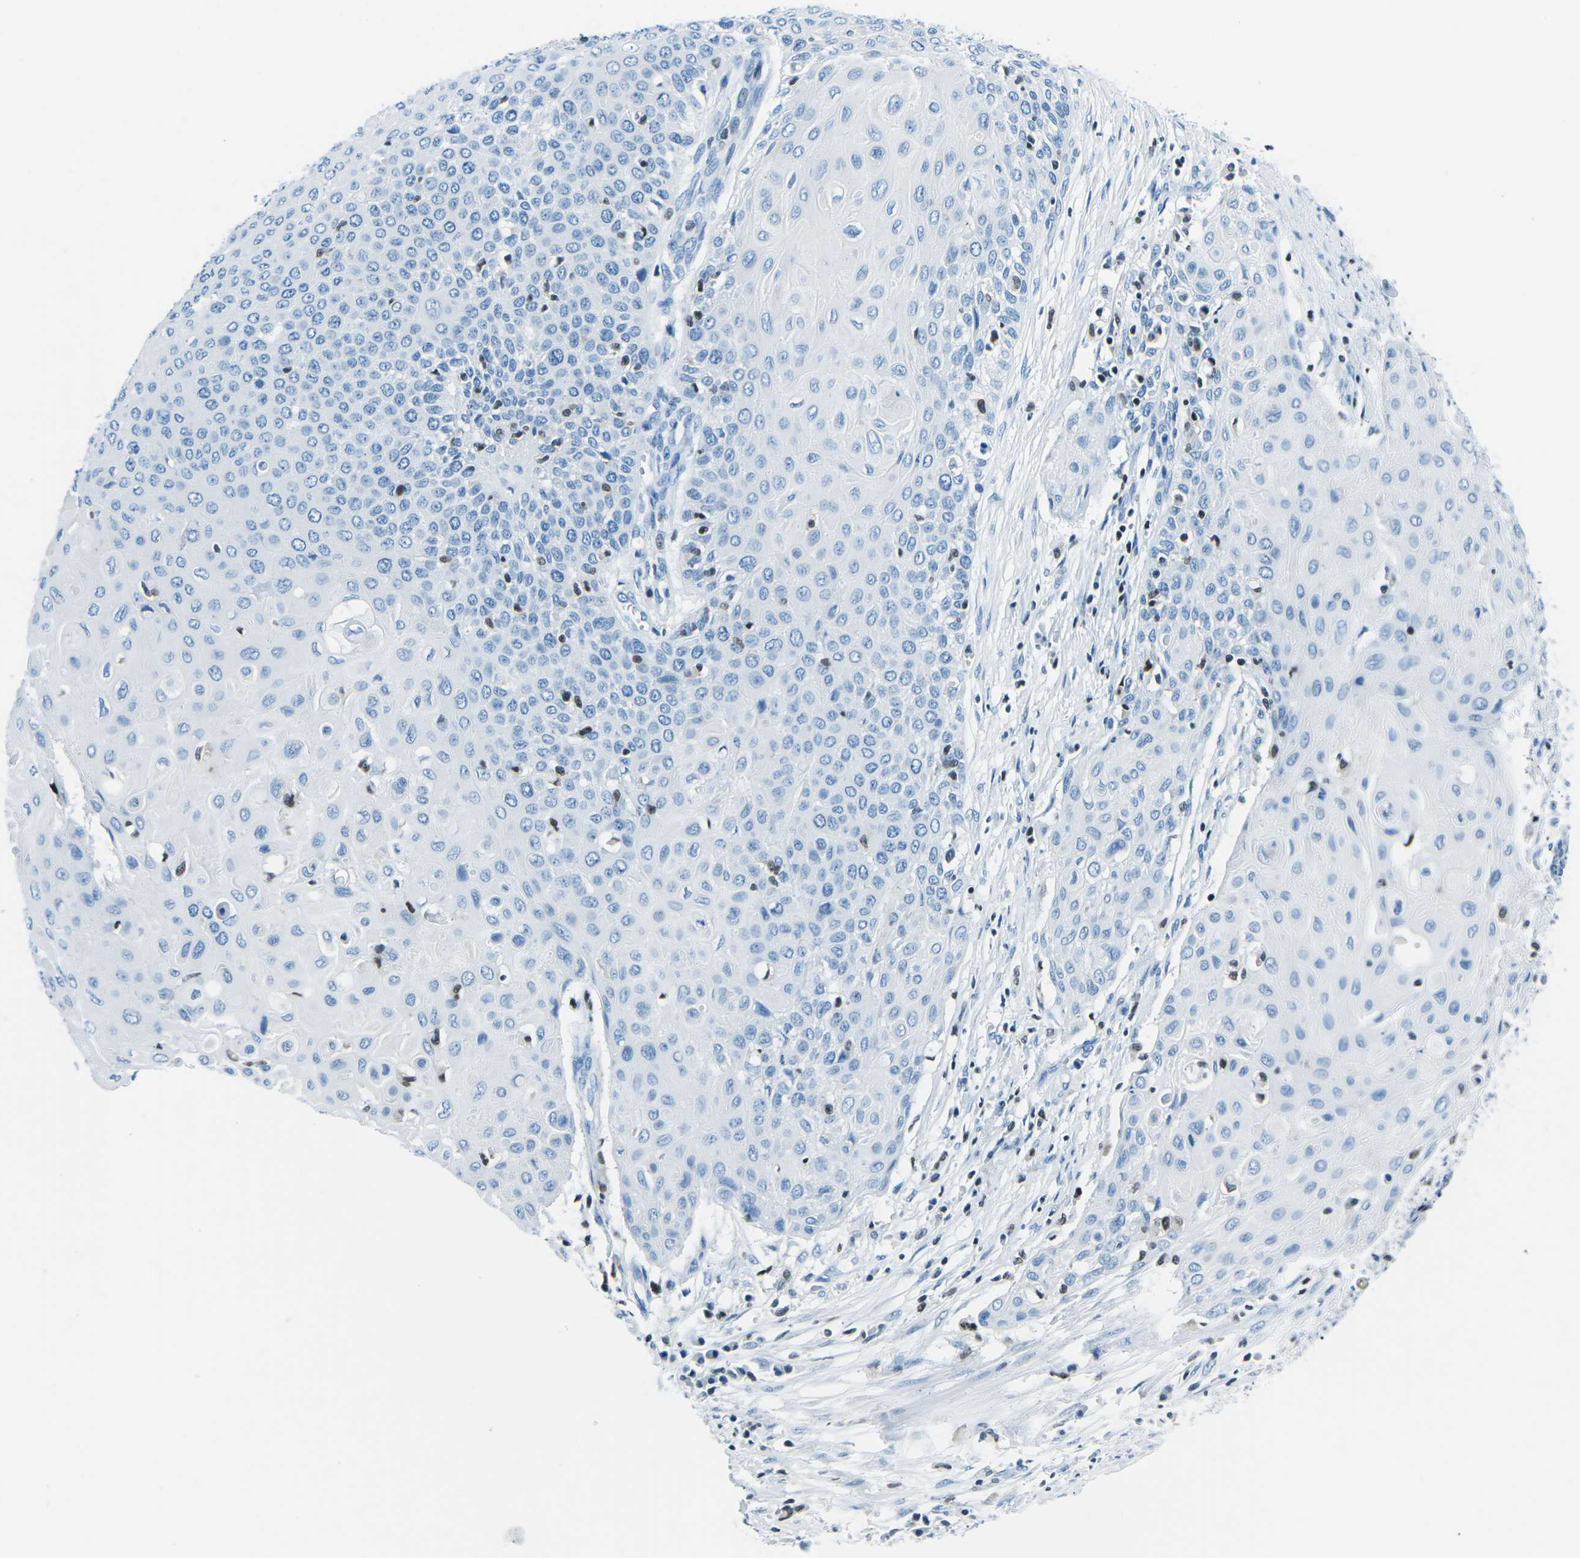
{"staining": {"intensity": "negative", "quantity": "none", "location": "none"}, "tissue": "cervical cancer", "cell_type": "Tumor cells", "image_type": "cancer", "snomed": [{"axis": "morphology", "description": "Squamous cell carcinoma, NOS"}, {"axis": "topography", "description": "Cervix"}], "caption": "This is an IHC image of human cervical cancer. There is no staining in tumor cells.", "gene": "CELF2", "patient": {"sex": "female", "age": 39}}